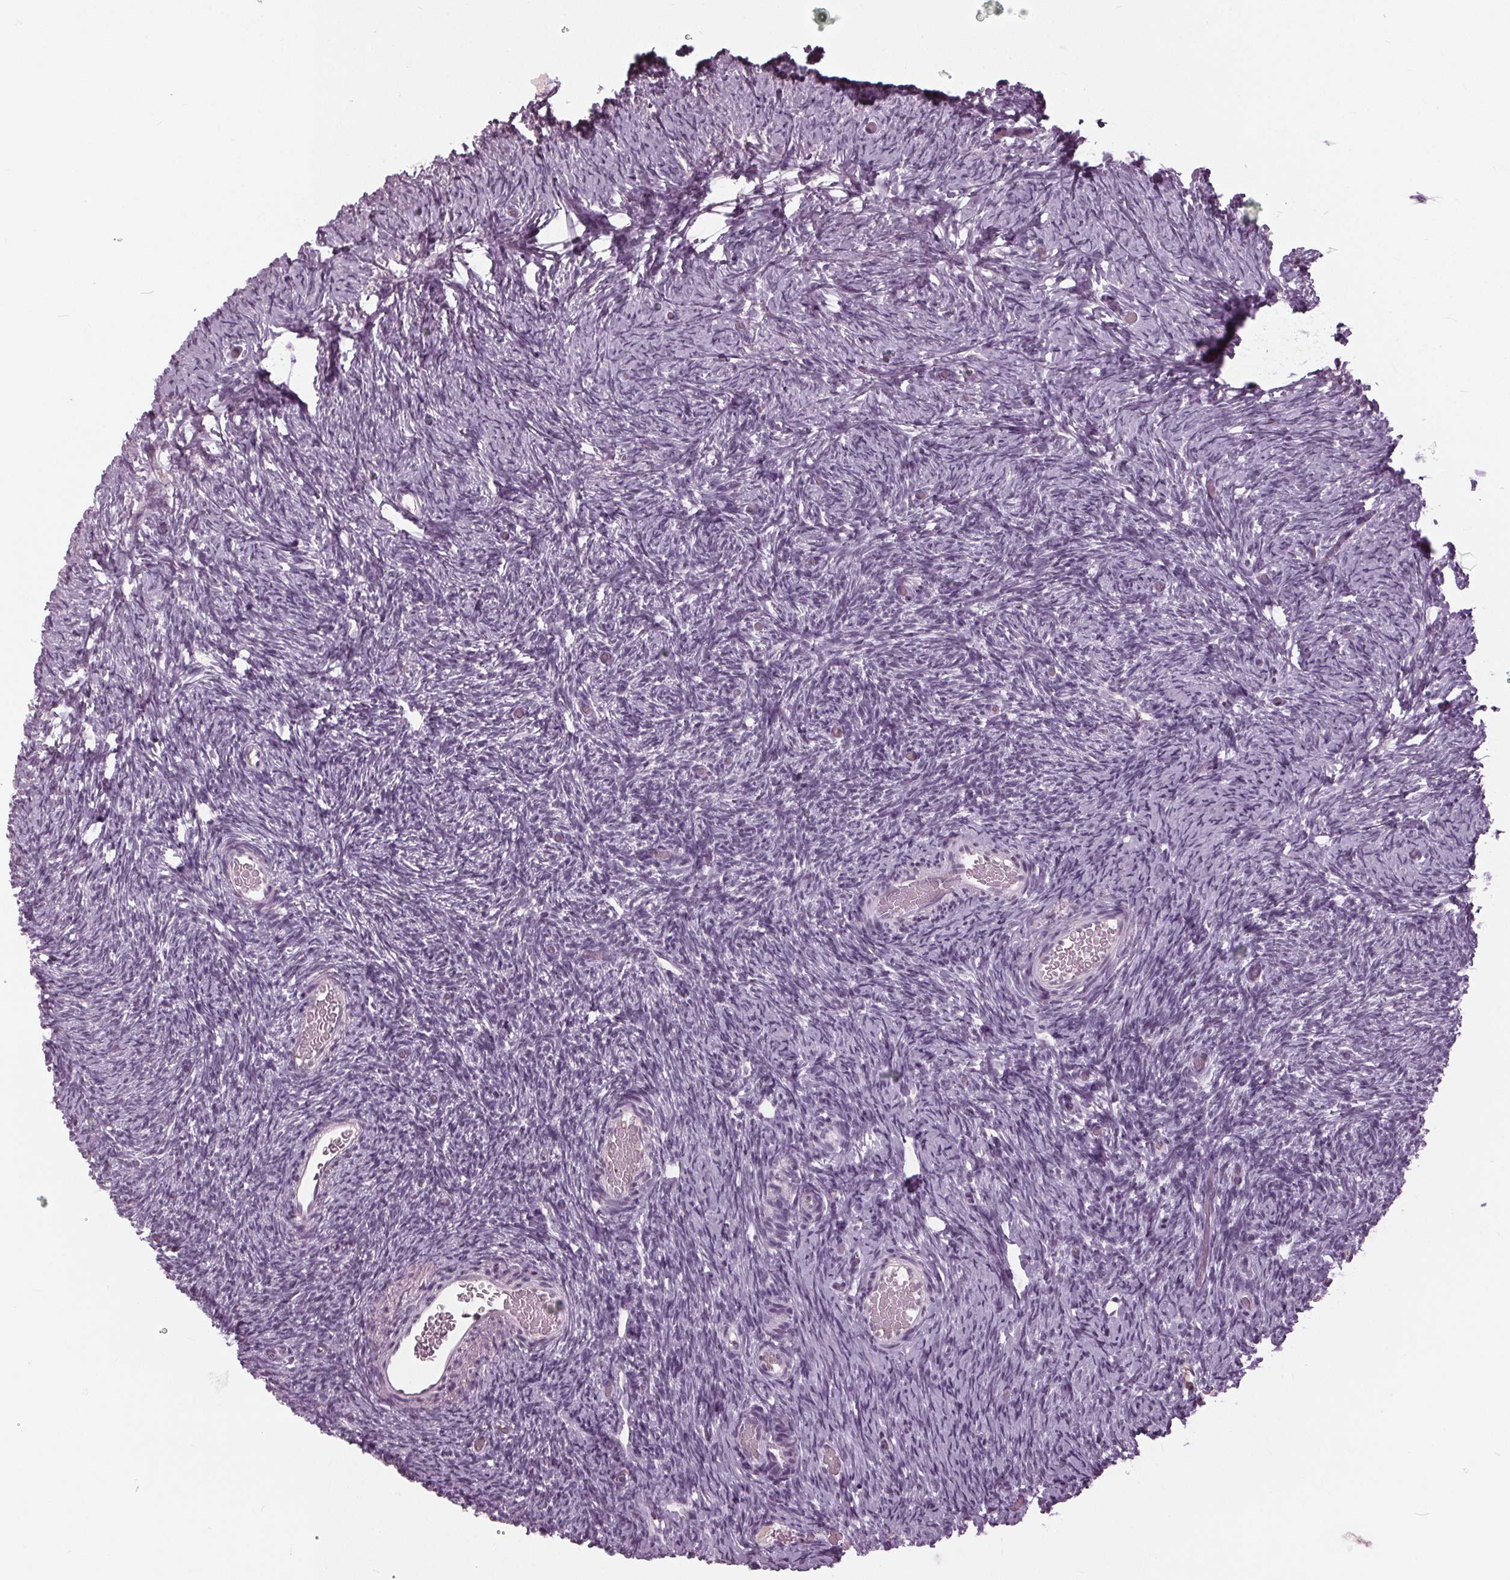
{"staining": {"intensity": "negative", "quantity": "none", "location": "none"}, "tissue": "ovary", "cell_type": "Follicle cells", "image_type": "normal", "snomed": [{"axis": "morphology", "description": "Normal tissue, NOS"}, {"axis": "topography", "description": "Ovary"}], "caption": "Image shows no significant protein positivity in follicle cells of normal ovary. (Brightfield microscopy of DAB IHC at high magnification).", "gene": "SLC9A4", "patient": {"sex": "female", "age": 39}}